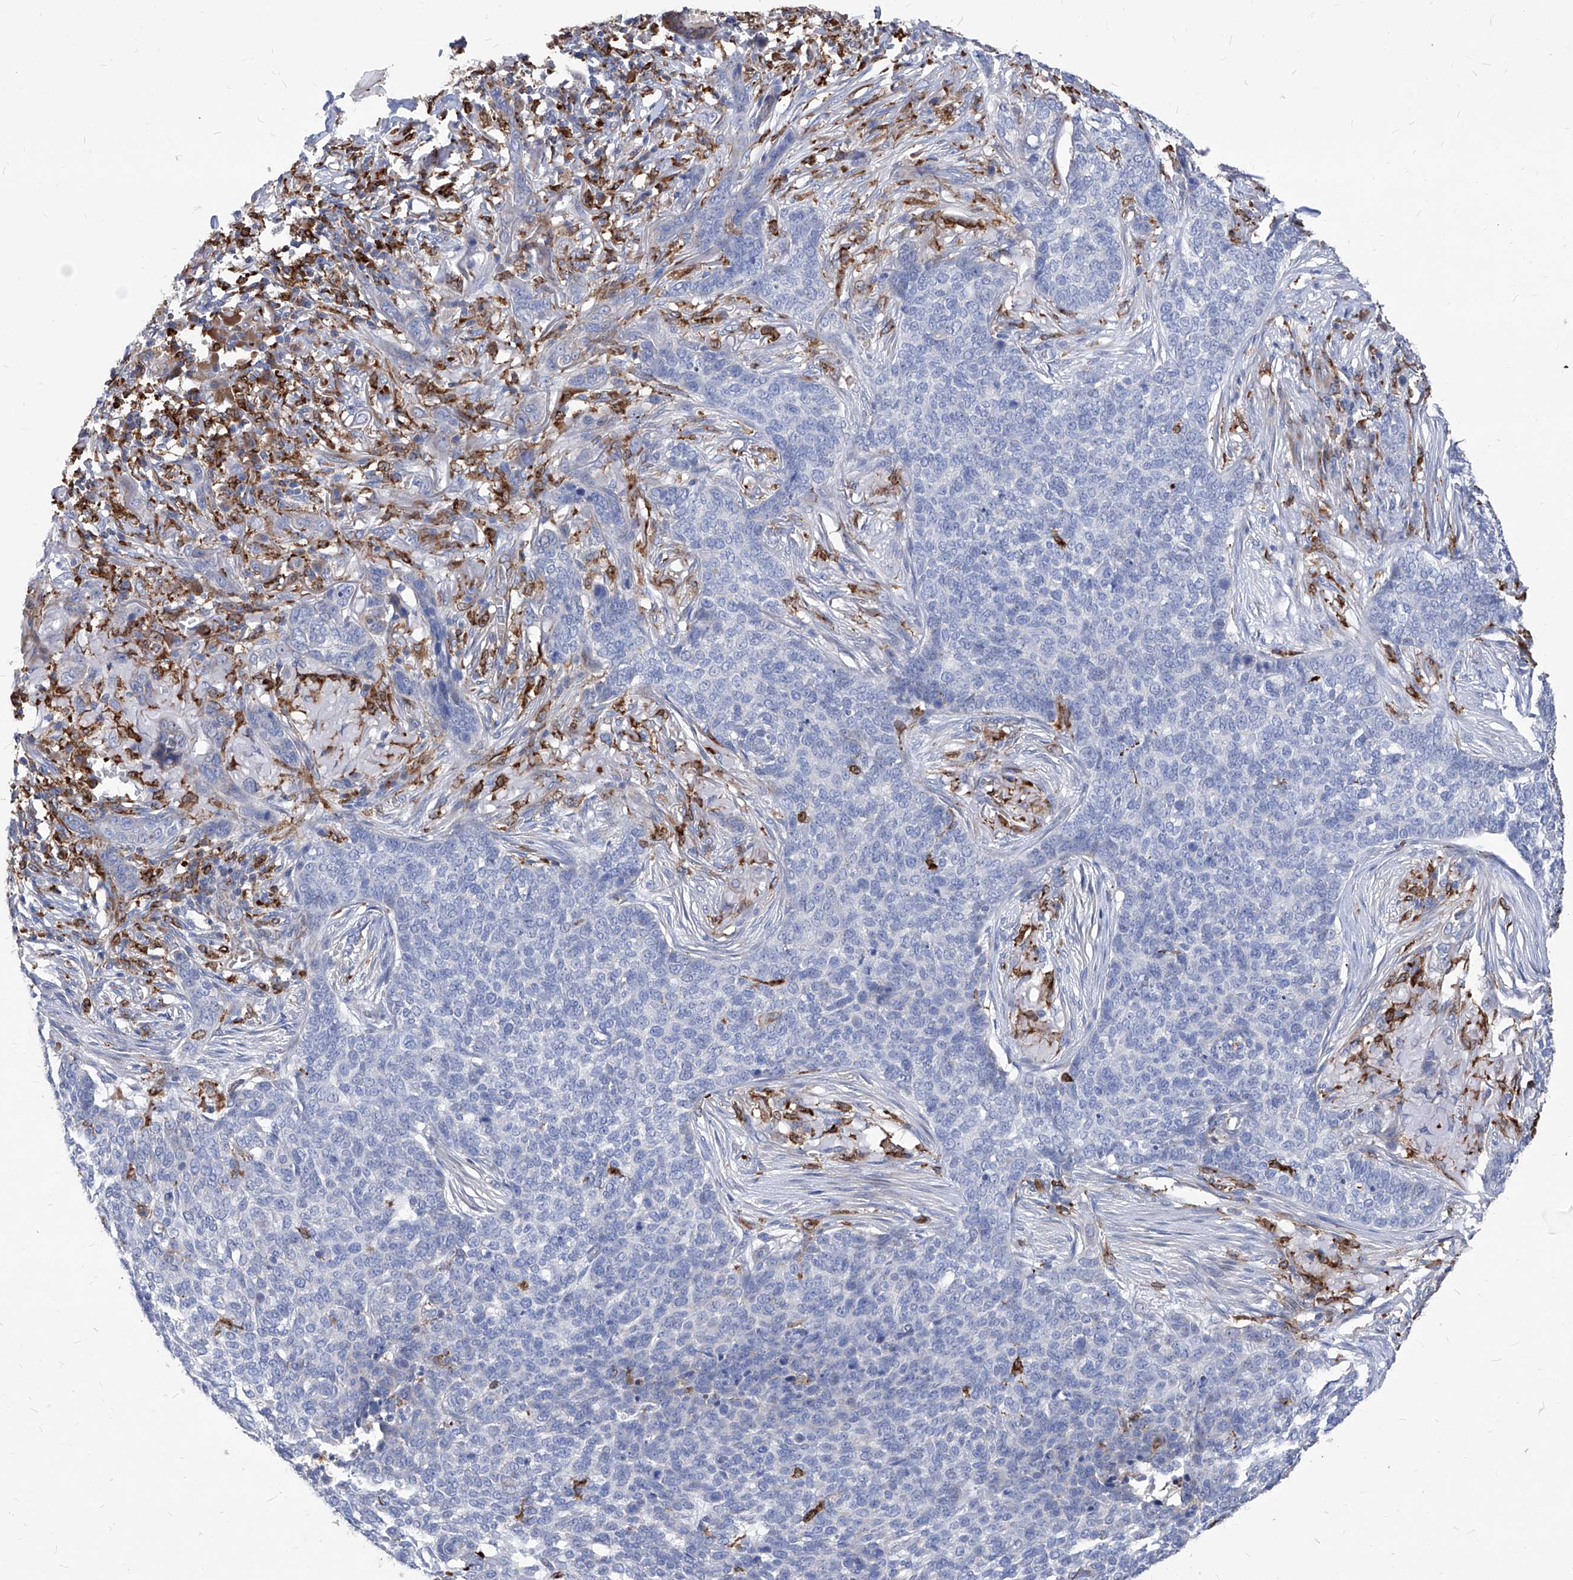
{"staining": {"intensity": "negative", "quantity": "none", "location": "none"}, "tissue": "skin cancer", "cell_type": "Tumor cells", "image_type": "cancer", "snomed": [{"axis": "morphology", "description": "Basal cell carcinoma"}, {"axis": "topography", "description": "Skin"}], "caption": "Histopathology image shows no protein expression in tumor cells of basal cell carcinoma (skin) tissue.", "gene": "UBOX5", "patient": {"sex": "male", "age": 85}}